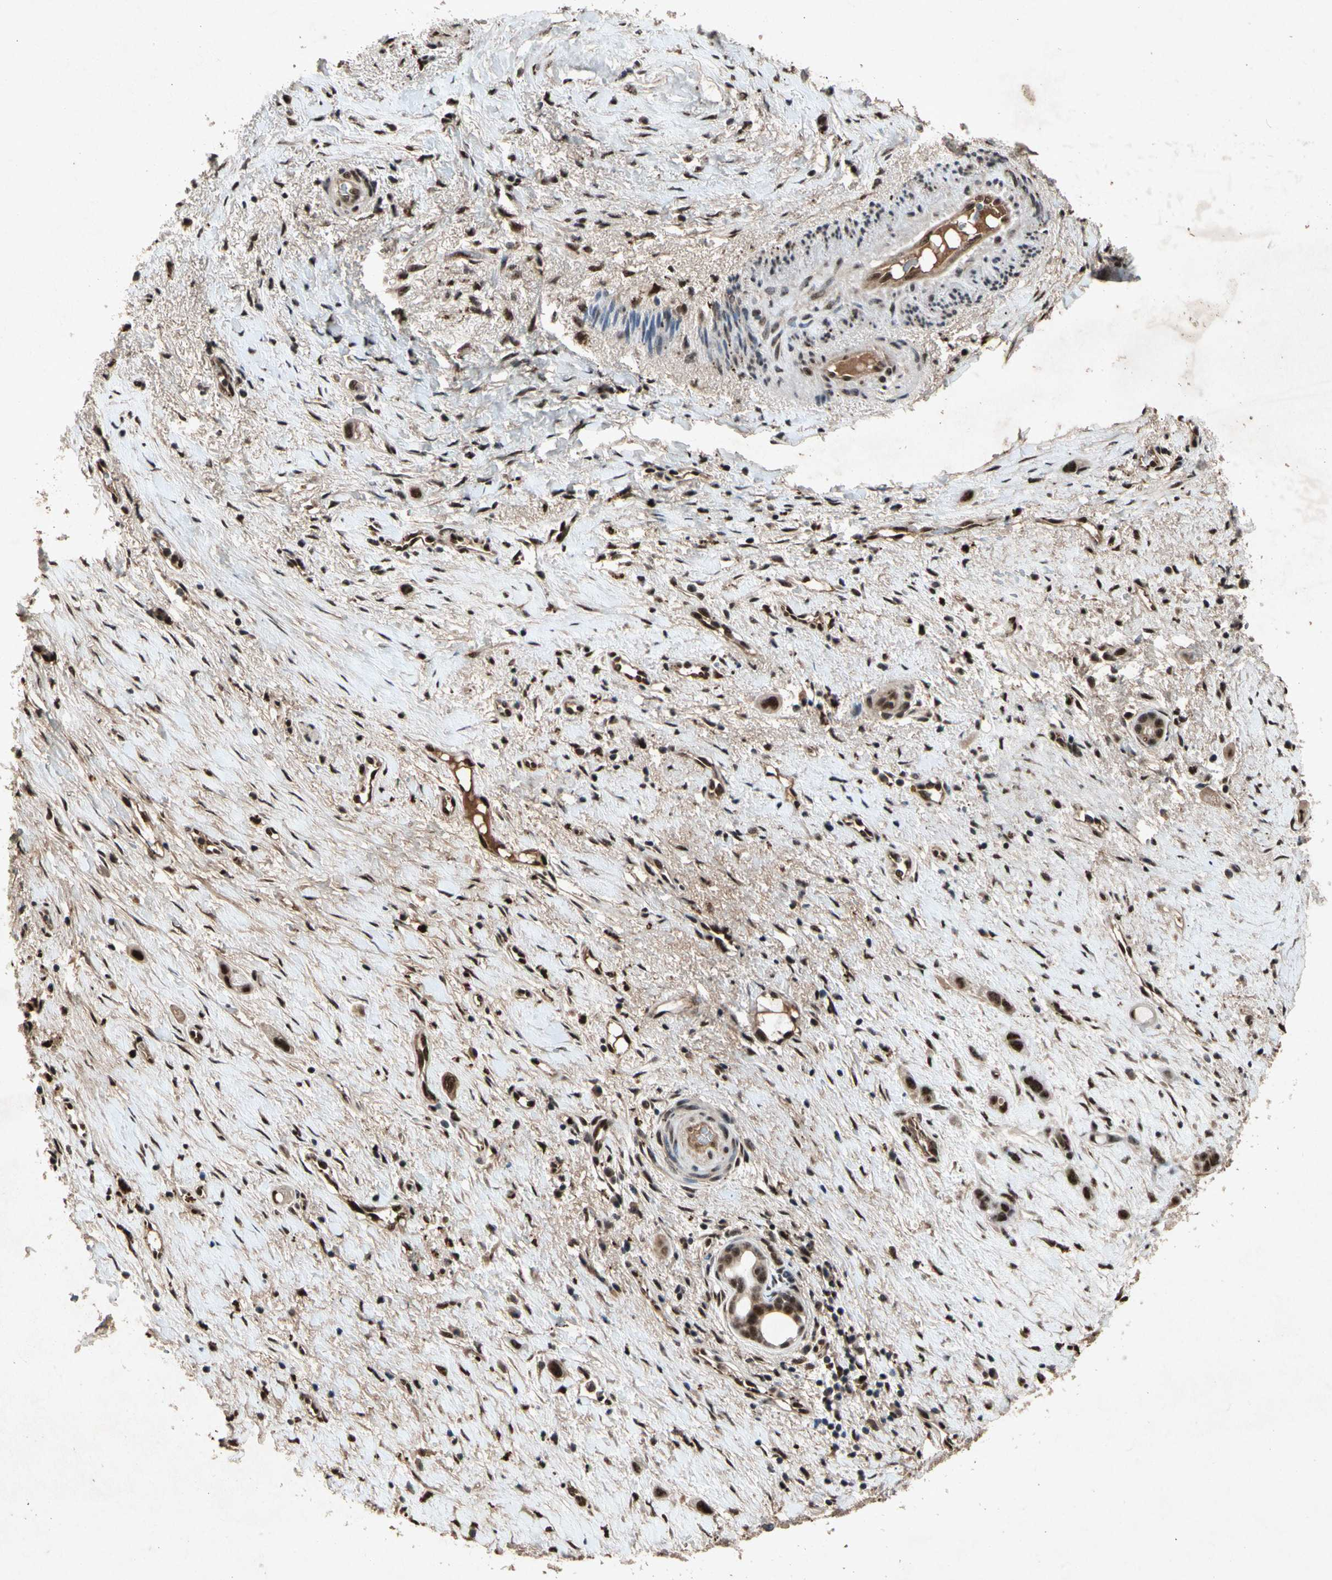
{"staining": {"intensity": "strong", "quantity": ">75%", "location": "nuclear"}, "tissue": "liver cancer", "cell_type": "Tumor cells", "image_type": "cancer", "snomed": [{"axis": "morphology", "description": "Cholangiocarcinoma"}, {"axis": "topography", "description": "Liver"}], "caption": "The immunohistochemical stain labels strong nuclear expression in tumor cells of liver cholangiocarcinoma tissue.", "gene": "PML", "patient": {"sex": "female", "age": 65}}